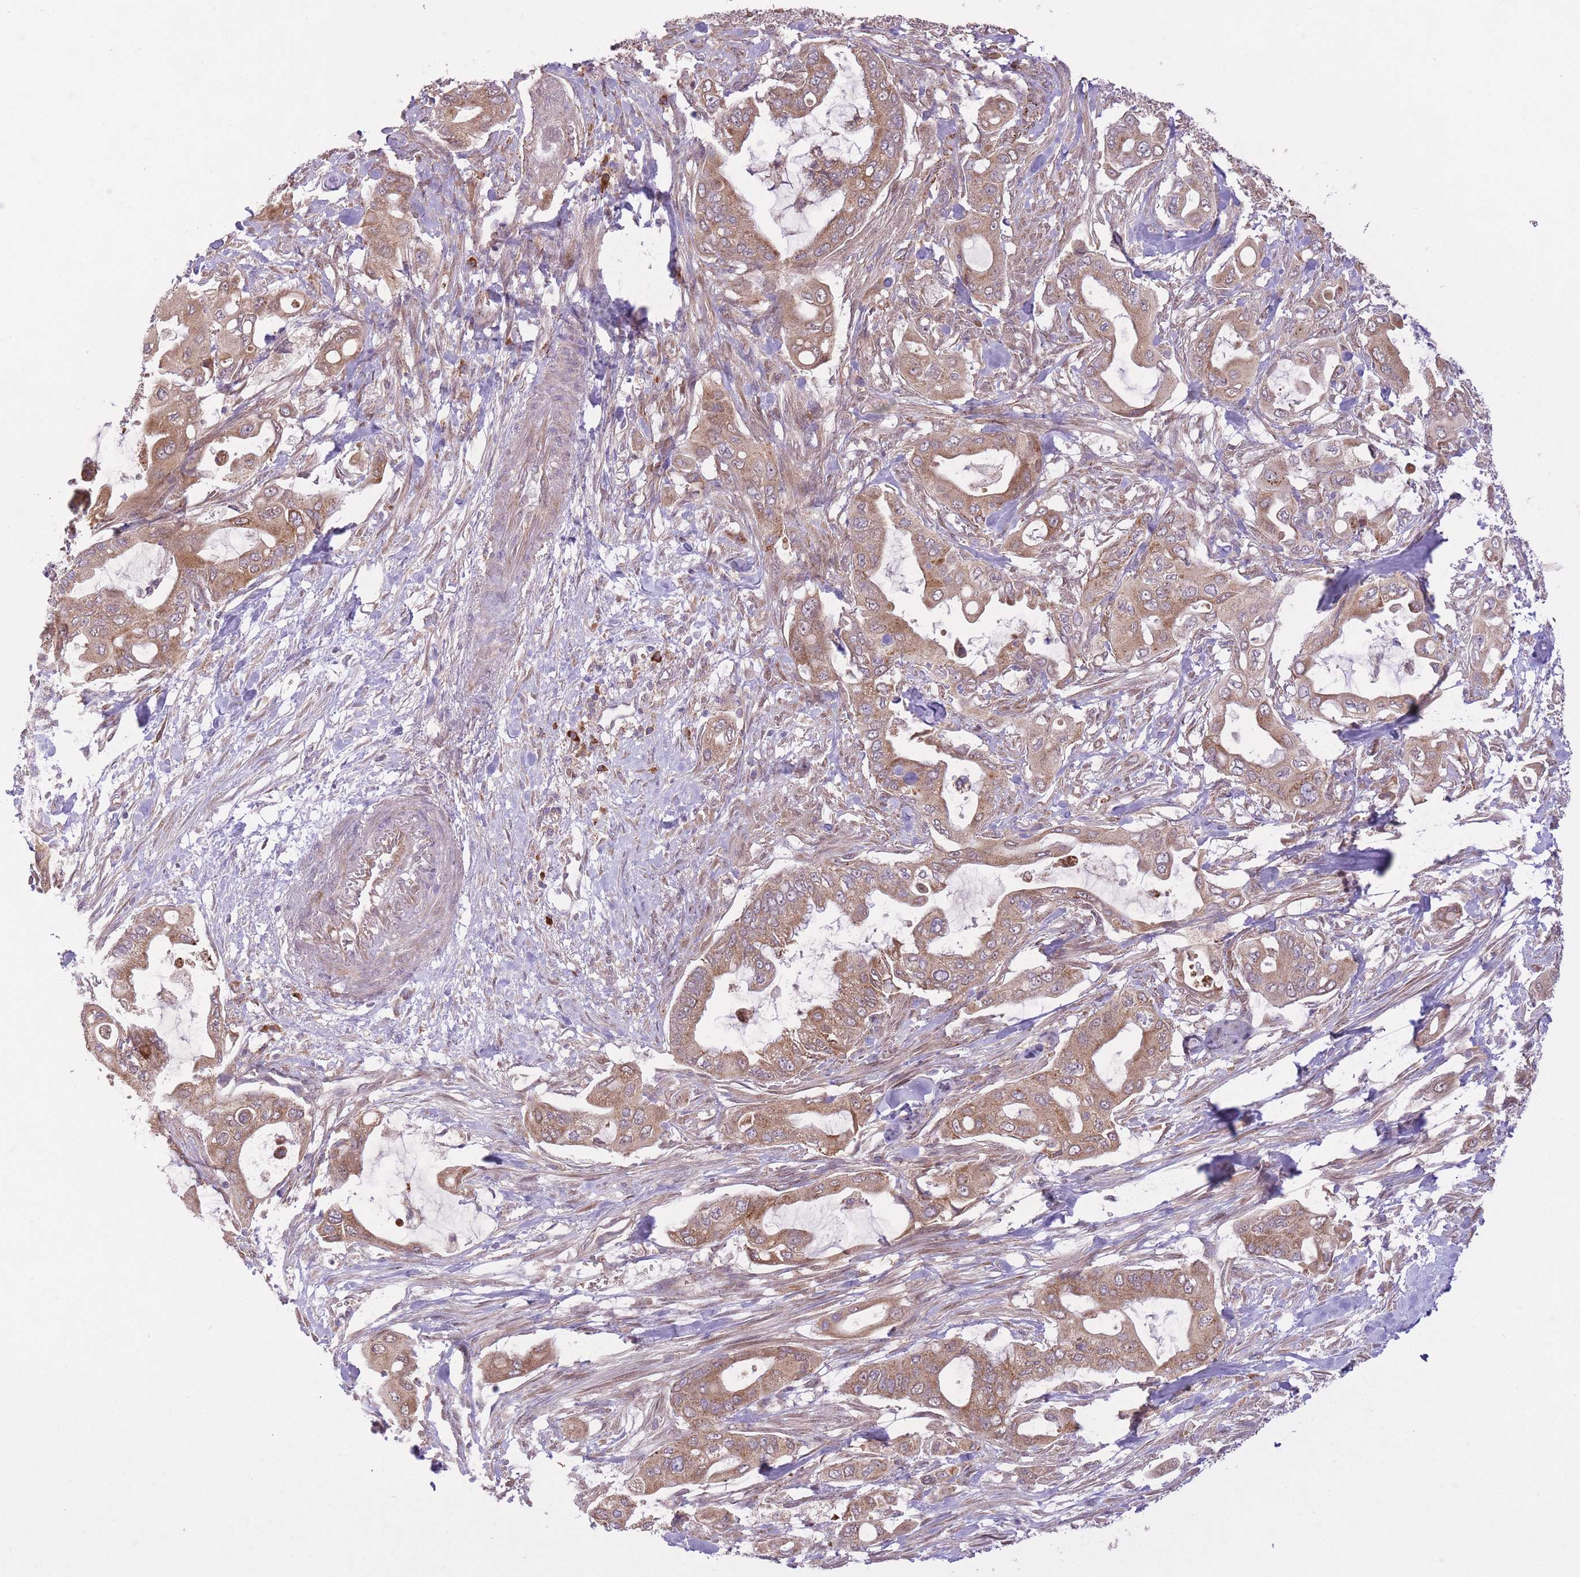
{"staining": {"intensity": "moderate", "quantity": ">75%", "location": "cytoplasmic/membranous"}, "tissue": "pancreatic cancer", "cell_type": "Tumor cells", "image_type": "cancer", "snomed": [{"axis": "morphology", "description": "Adenocarcinoma, NOS"}, {"axis": "topography", "description": "Pancreas"}], "caption": "An image showing moderate cytoplasmic/membranous expression in about >75% of tumor cells in adenocarcinoma (pancreatic), as visualized by brown immunohistochemical staining.", "gene": "POLR3F", "patient": {"sex": "male", "age": 57}}